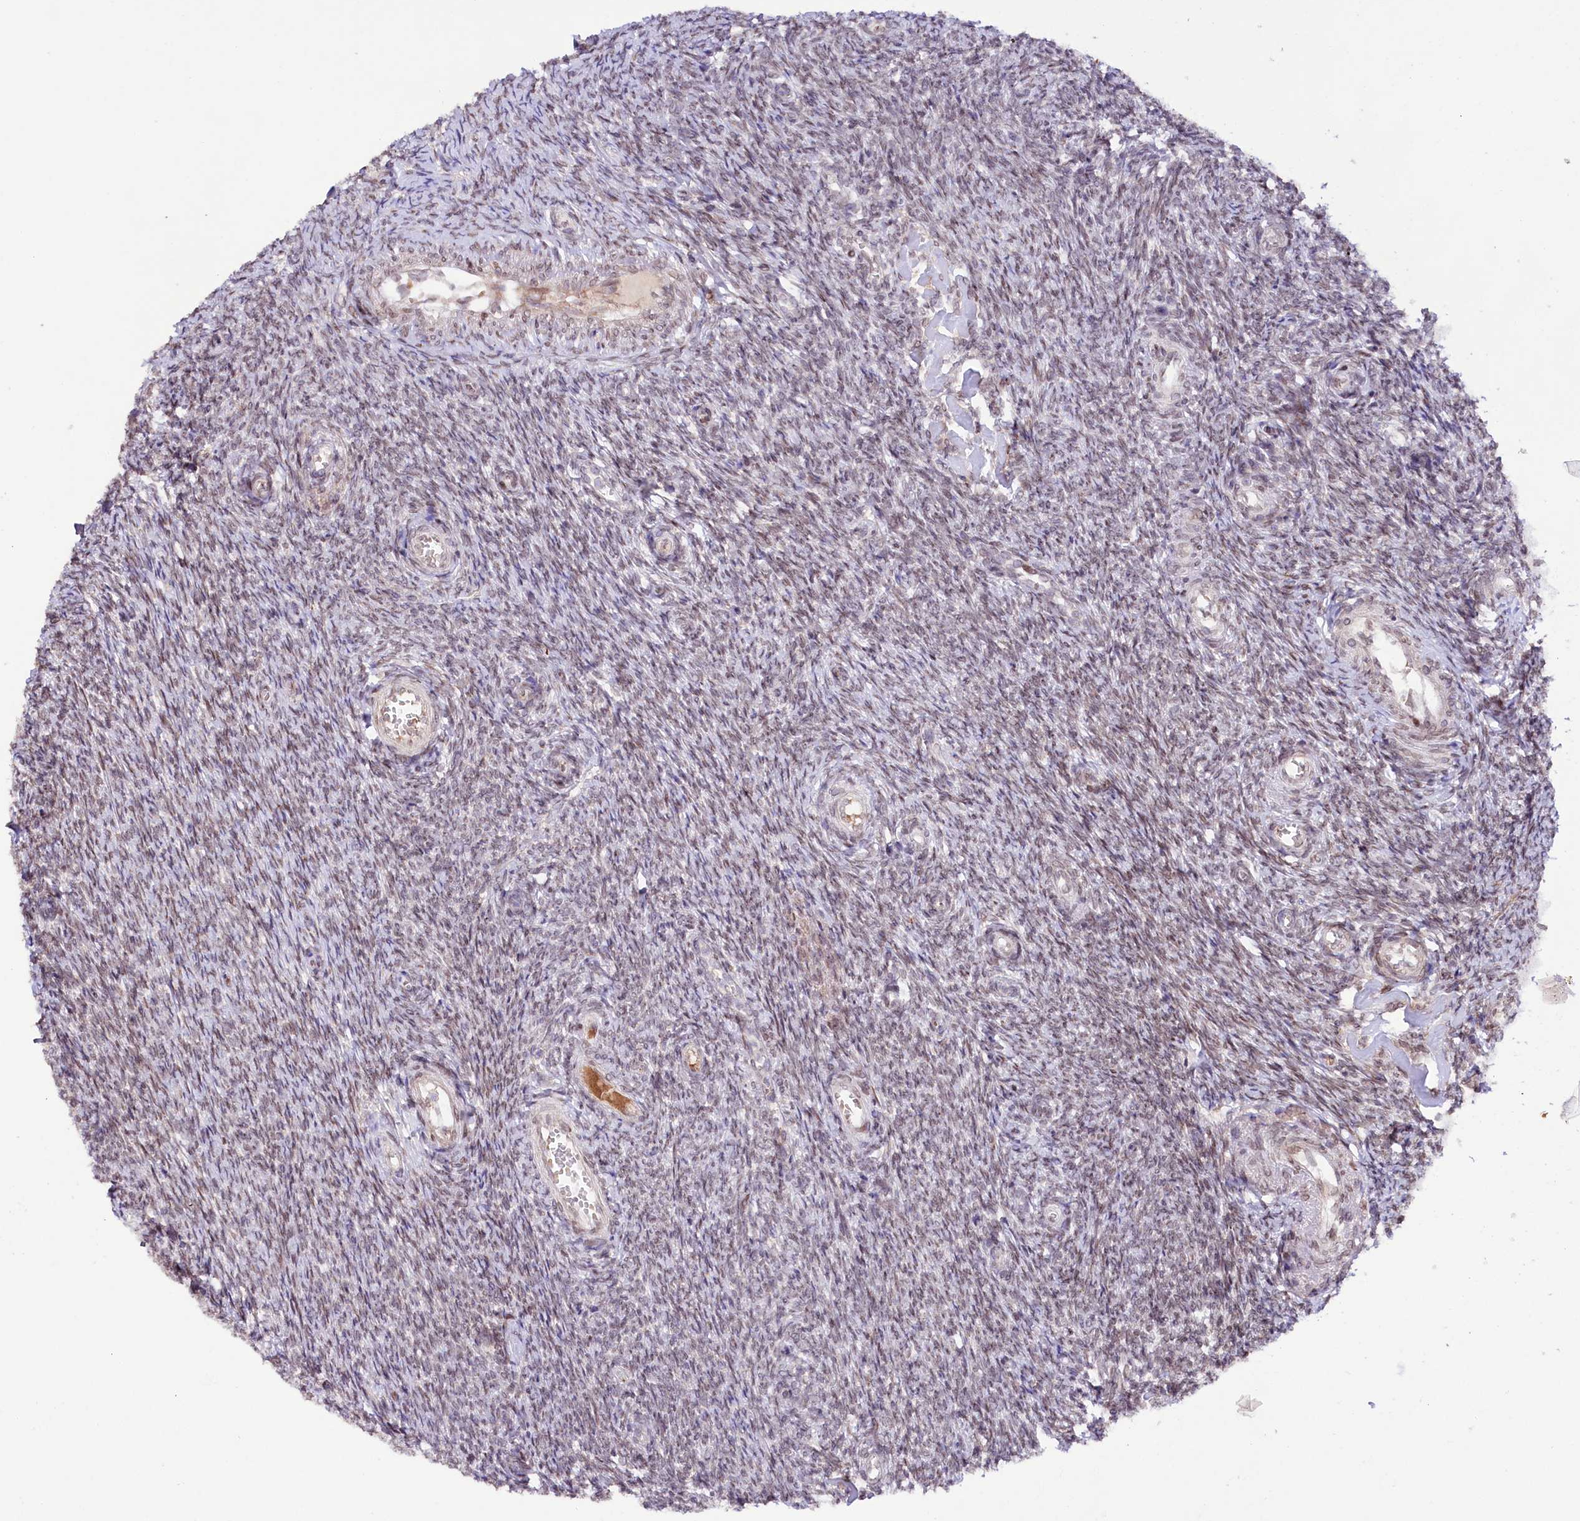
{"staining": {"intensity": "weak", "quantity": ">75%", "location": "nuclear"}, "tissue": "ovary", "cell_type": "Ovarian stroma cells", "image_type": "normal", "snomed": [{"axis": "morphology", "description": "Normal tissue, NOS"}, {"axis": "topography", "description": "Ovary"}], "caption": "Protein expression analysis of unremarkable ovary displays weak nuclear positivity in about >75% of ovarian stroma cells. Using DAB (brown) and hematoxylin (blue) stains, captured at high magnification using brightfield microscopy.", "gene": "ZNF226", "patient": {"sex": "female", "age": 44}}